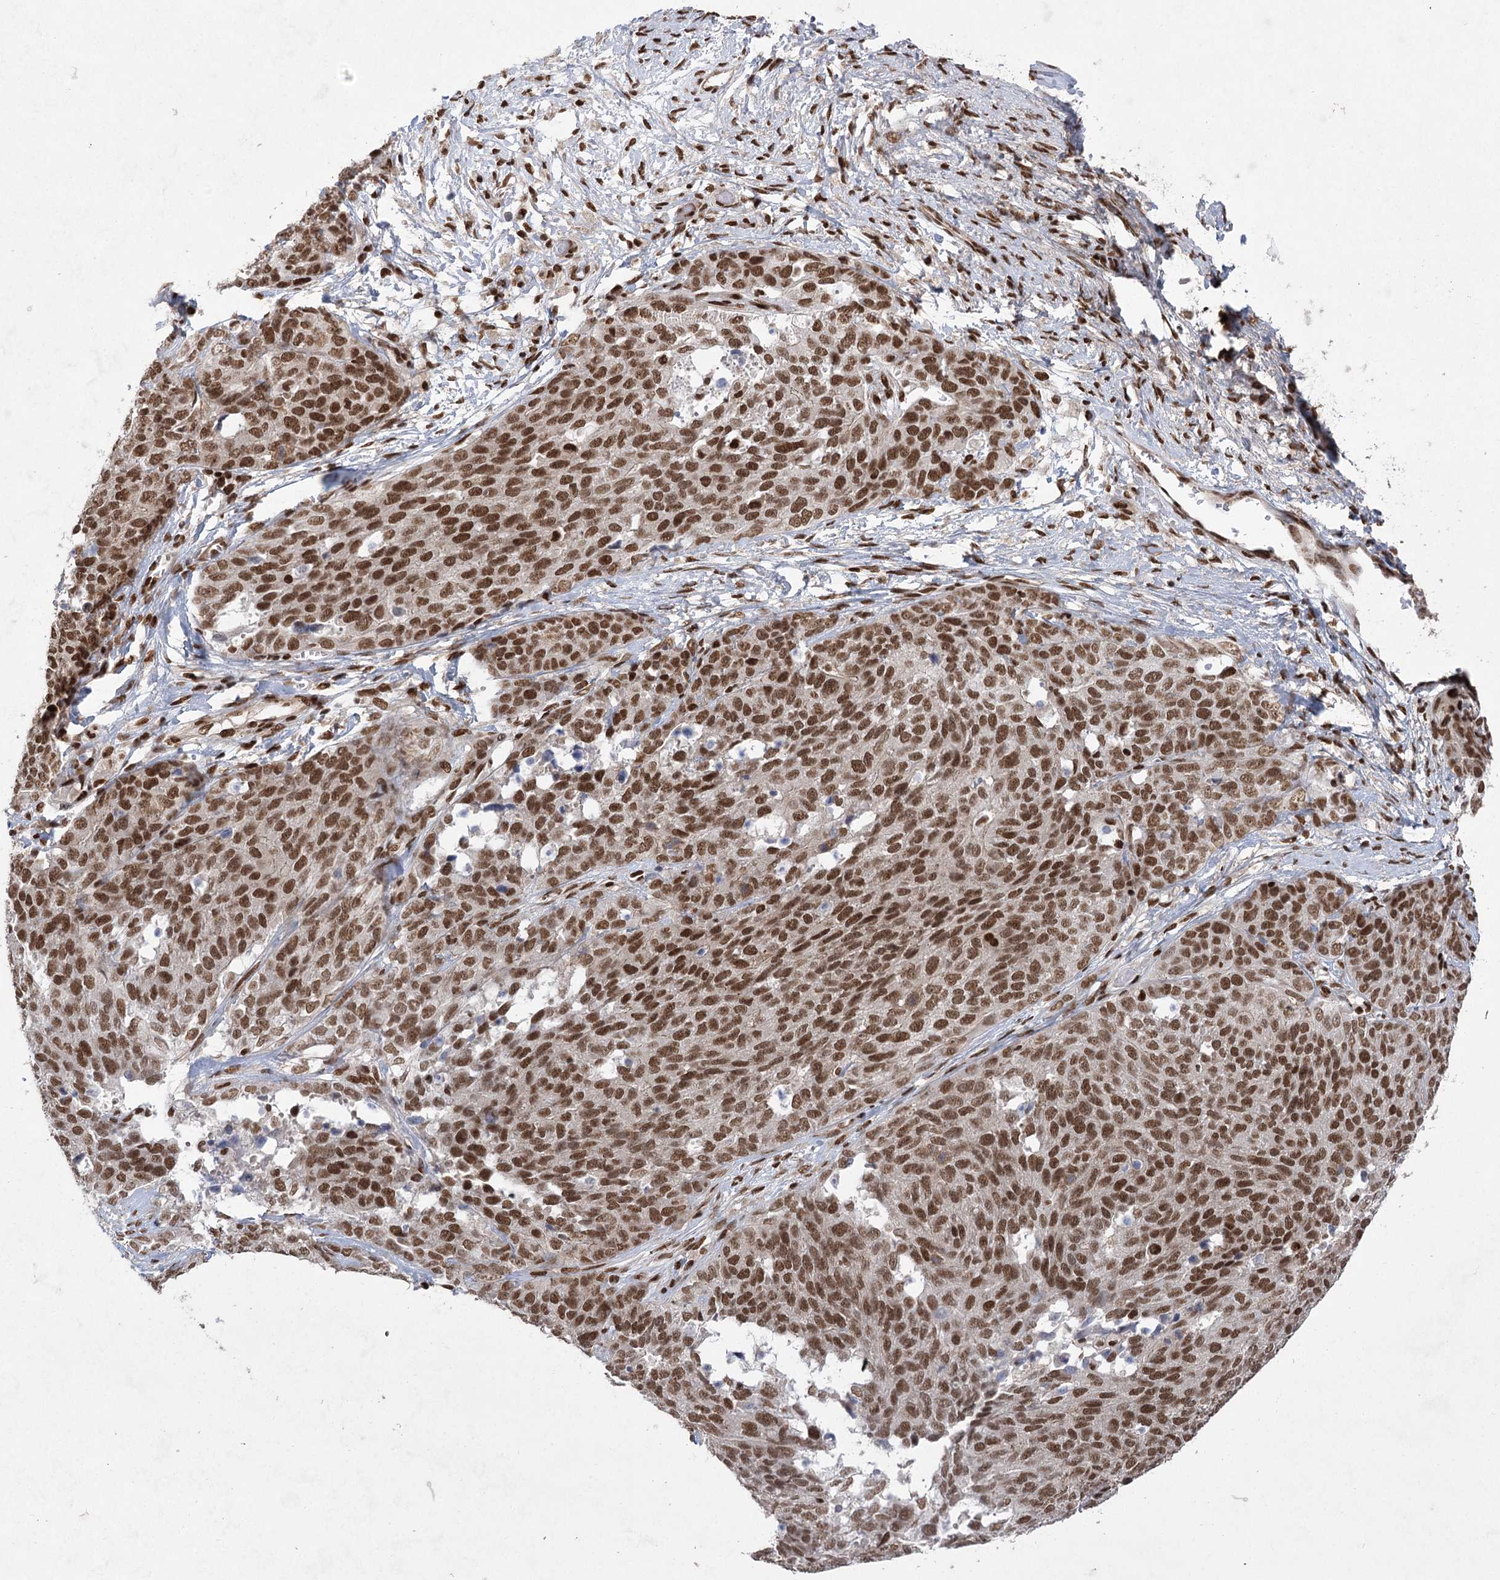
{"staining": {"intensity": "strong", "quantity": ">75%", "location": "nuclear"}, "tissue": "ovarian cancer", "cell_type": "Tumor cells", "image_type": "cancer", "snomed": [{"axis": "morphology", "description": "Cystadenocarcinoma, serous, NOS"}, {"axis": "topography", "description": "Ovary"}], "caption": "This image demonstrates immunohistochemistry staining of ovarian cancer, with high strong nuclear staining in about >75% of tumor cells.", "gene": "ZCCHC8", "patient": {"sex": "female", "age": 44}}